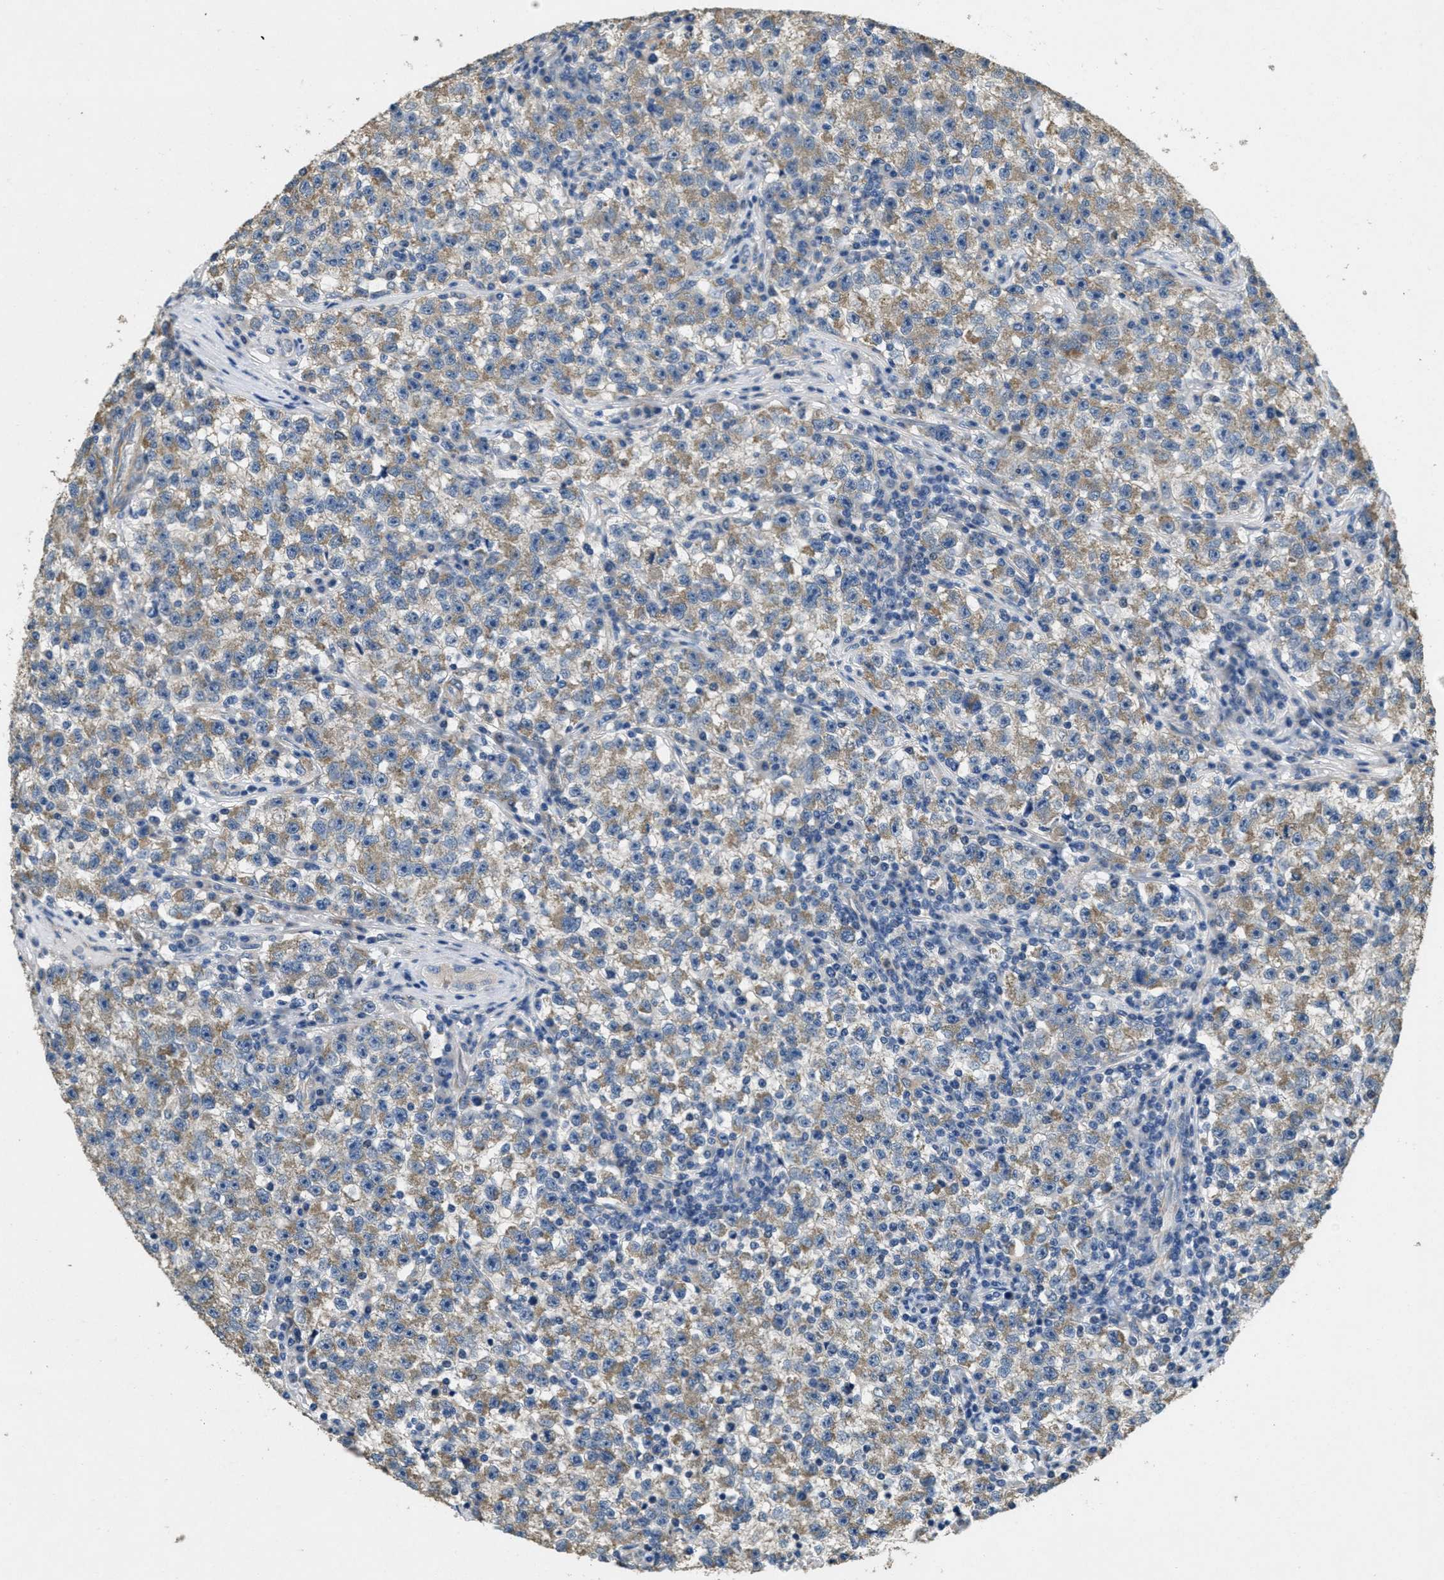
{"staining": {"intensity": "moderate", "quantity": "25%-75%", "location": "cytoplasmic/membranous"}, "tissue": "testis cancer", "cell_type": "Tumor cells", "image_type": "cancer", "snomed": [{"axis": "morphology", "description": "Seminoma, NOS"}, {"axis": "topography", "description": "Testis"}], "caption": "Testis cancer stained with DAB IHC demonstrates medium levels of moderate cytoplasmic/membranous staining in approximately 25%-75% of tumor cells.", "gene": "TOMM70", "patient": {"sex": "male", "age": 22}}